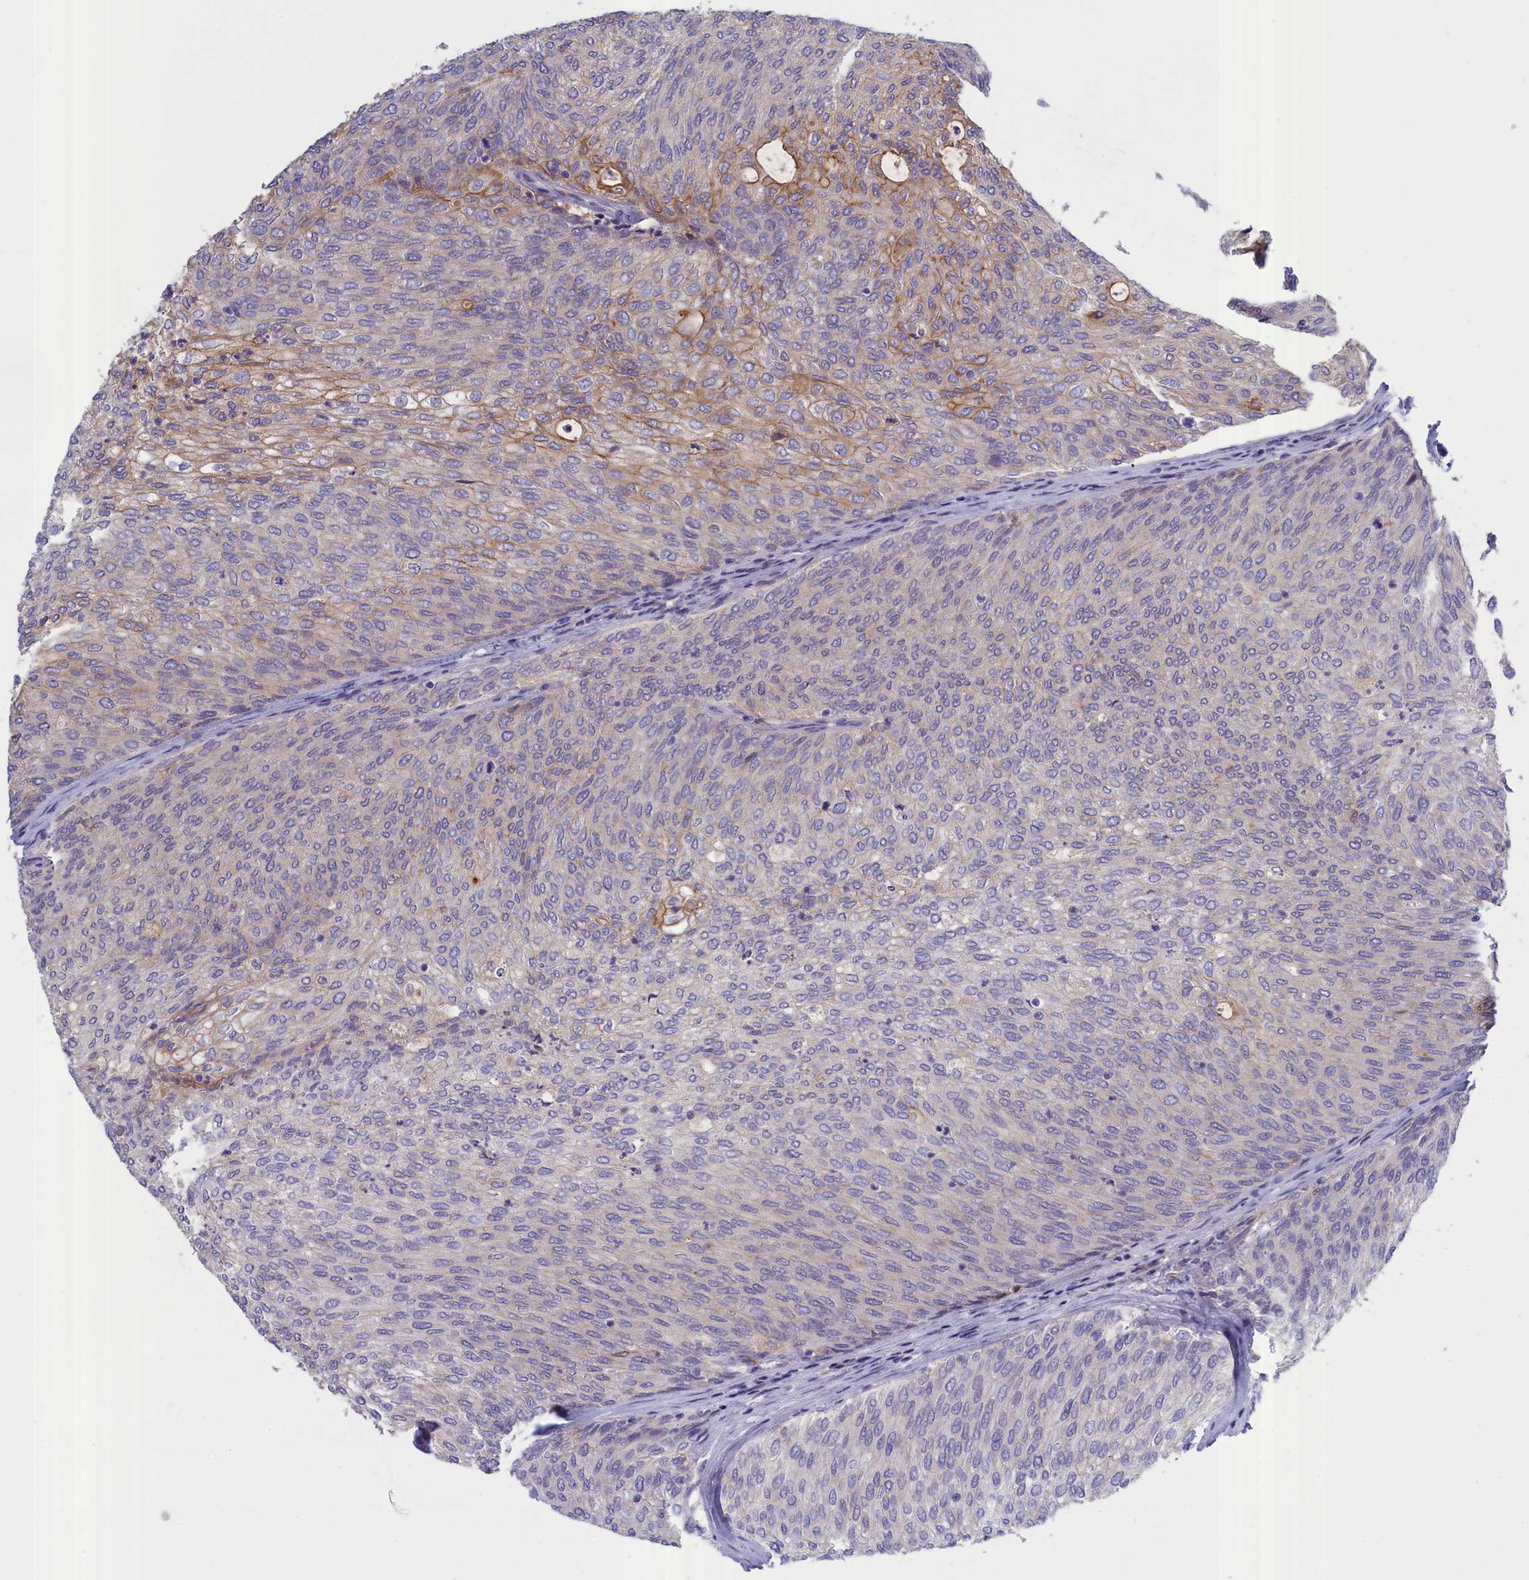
{"staining": {"intensity": "moderate", "quantity": "<25%", "location": "cytoplasmic/membranous"}, "tissue": "urothelial cancer", "cell_type": "Tumor cells", "image_type": "cancer", "snomed": [{"axis": "morphology", "description": "Urothelial carcinoma, Low grade"}, {"axis": "topography", "description": "Urinary bladder"}], "caption": "The image shows staining of urothelial cancer, revealing moderate cytoplasmic/membranous protein positivity (brown color) within tumor cells.", "gene": "COL19A1", "patient": {"sex": "female", "age": 79}}